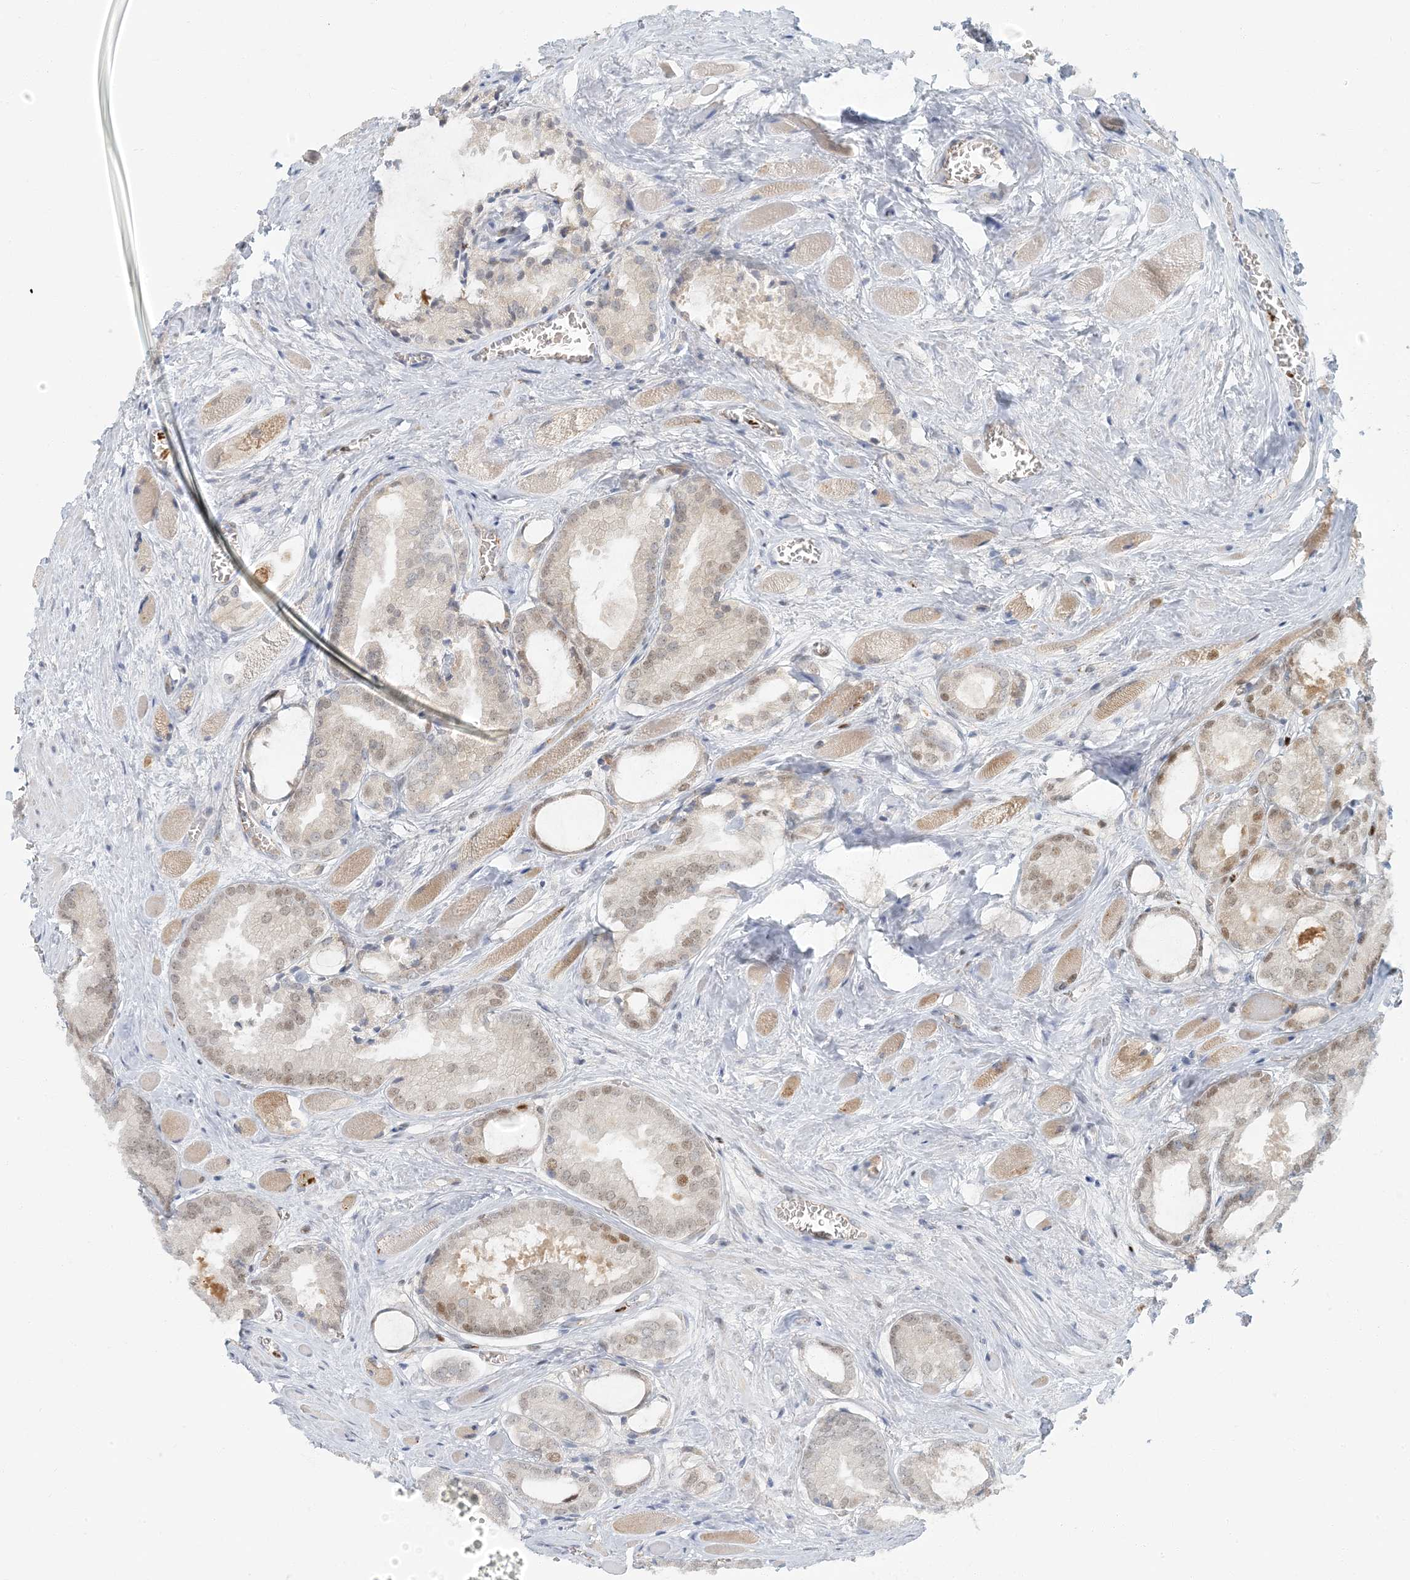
{"staining": {"intensity": "weak", "quantity": "<25%", "location": "nuclear"}, "tissue": "prostate cancer", "cell_type": "Tumor cells", "image_type": "cancer", "snomed": [{"axis": "morphology", "description": "Adenocarcinoma, Low grade"}, {"axis": "topography", "description": "Prostate"}], "caption": "Prostate cancer (adenocarcinoma (low-grade)) stained for a protein using IHC shows no staining tumor cells.", "gene": "AK9", "patient": {"sex": "male", "age": 67}}